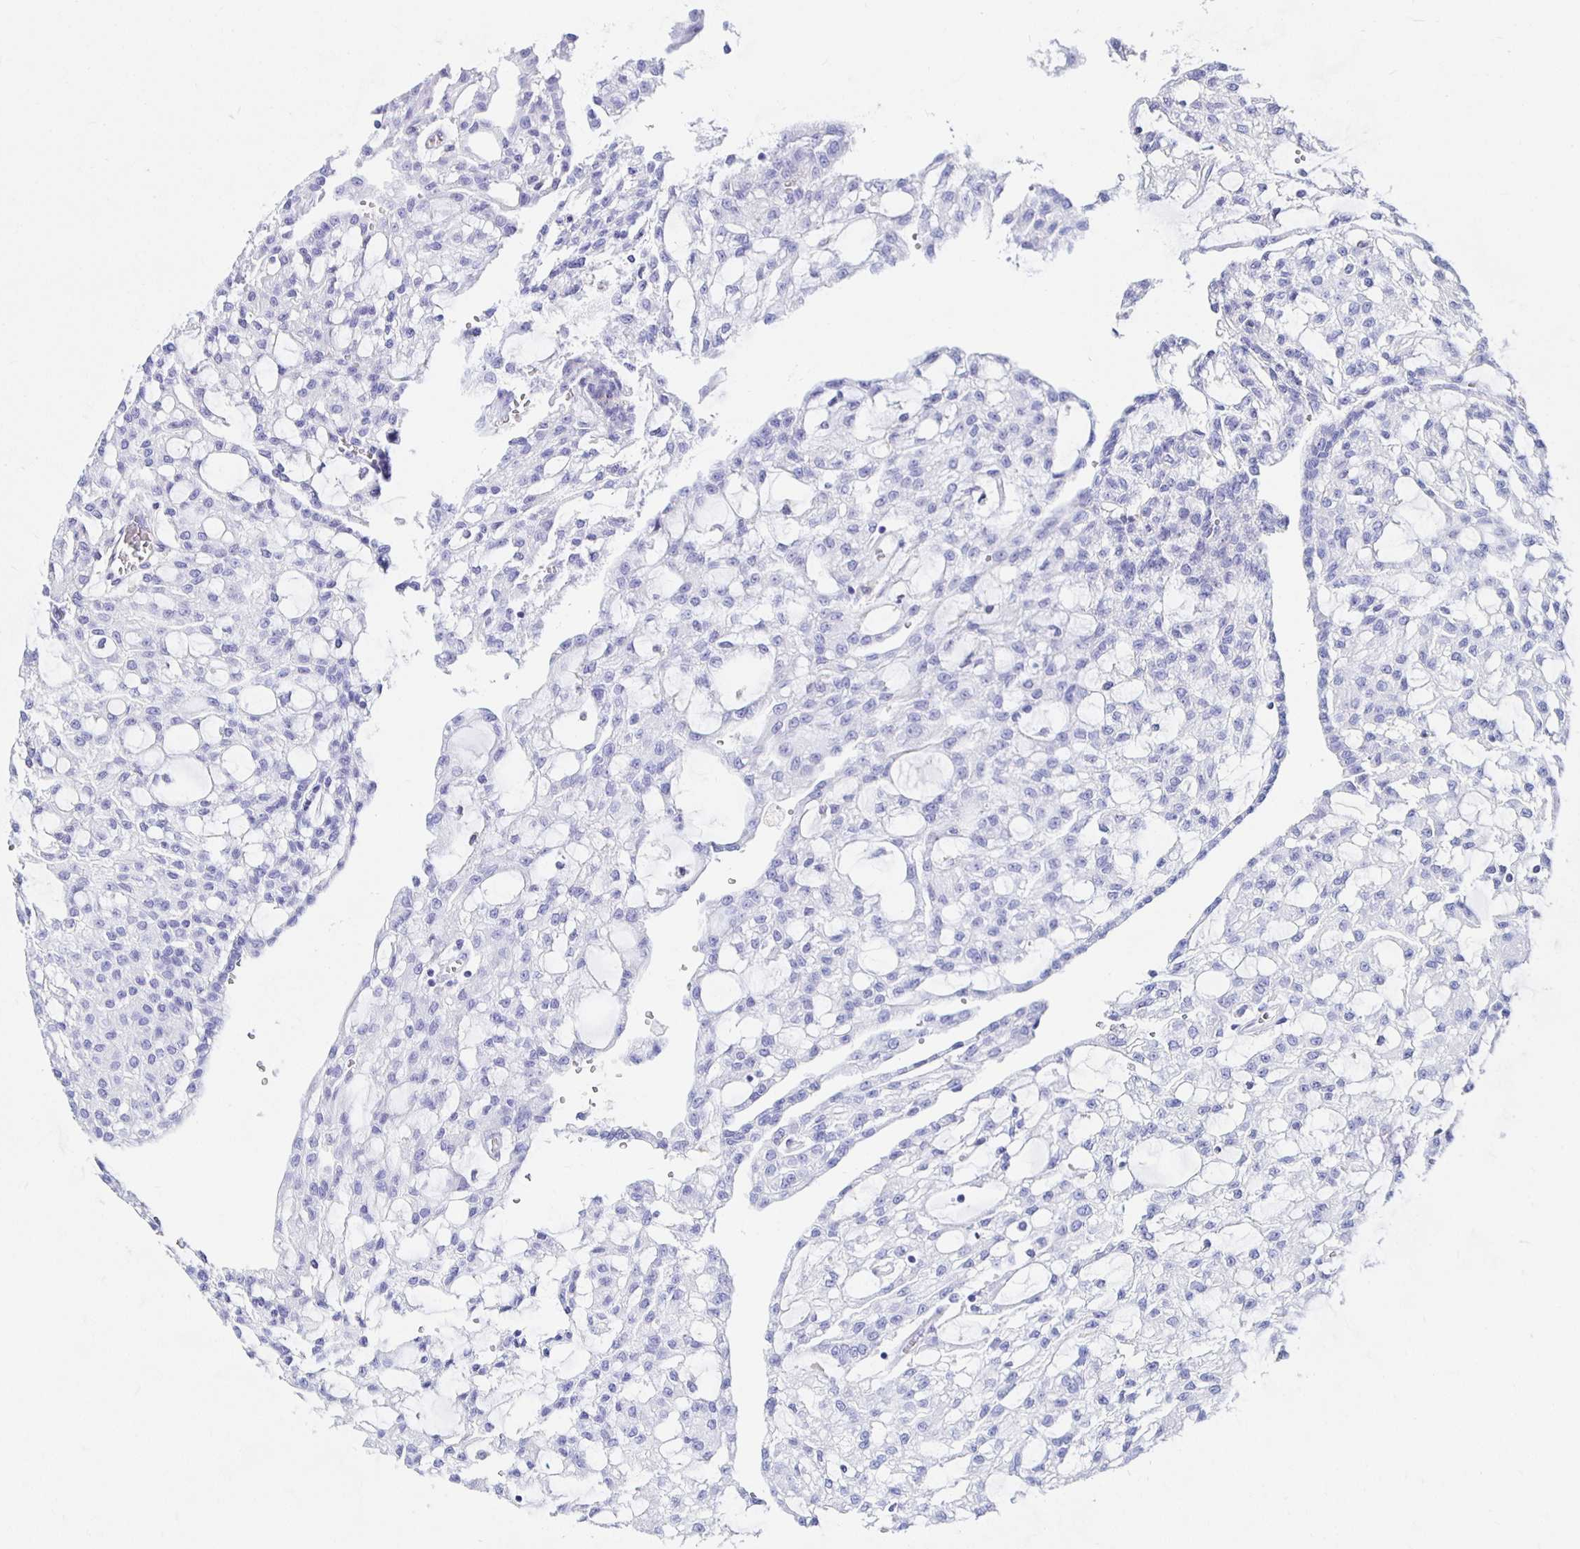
{"staining": {"intensity": "negative", "quantity": "none", "location": "none"}, "tissue": "renal cancer", "cell_type": "Tumor cells", "image_type": "cancer", "snomed": [{"axis": "morphology", "description": "Adenocarcinoma, NOS"}, {"axis": "topography", "description": "Kidney"}], "caption": "Tumor cells show no significant positivity in renal cancer (adenocarcinoma).", "gene": "UMOD", "patient": {"sex": "male", "age": 63}}